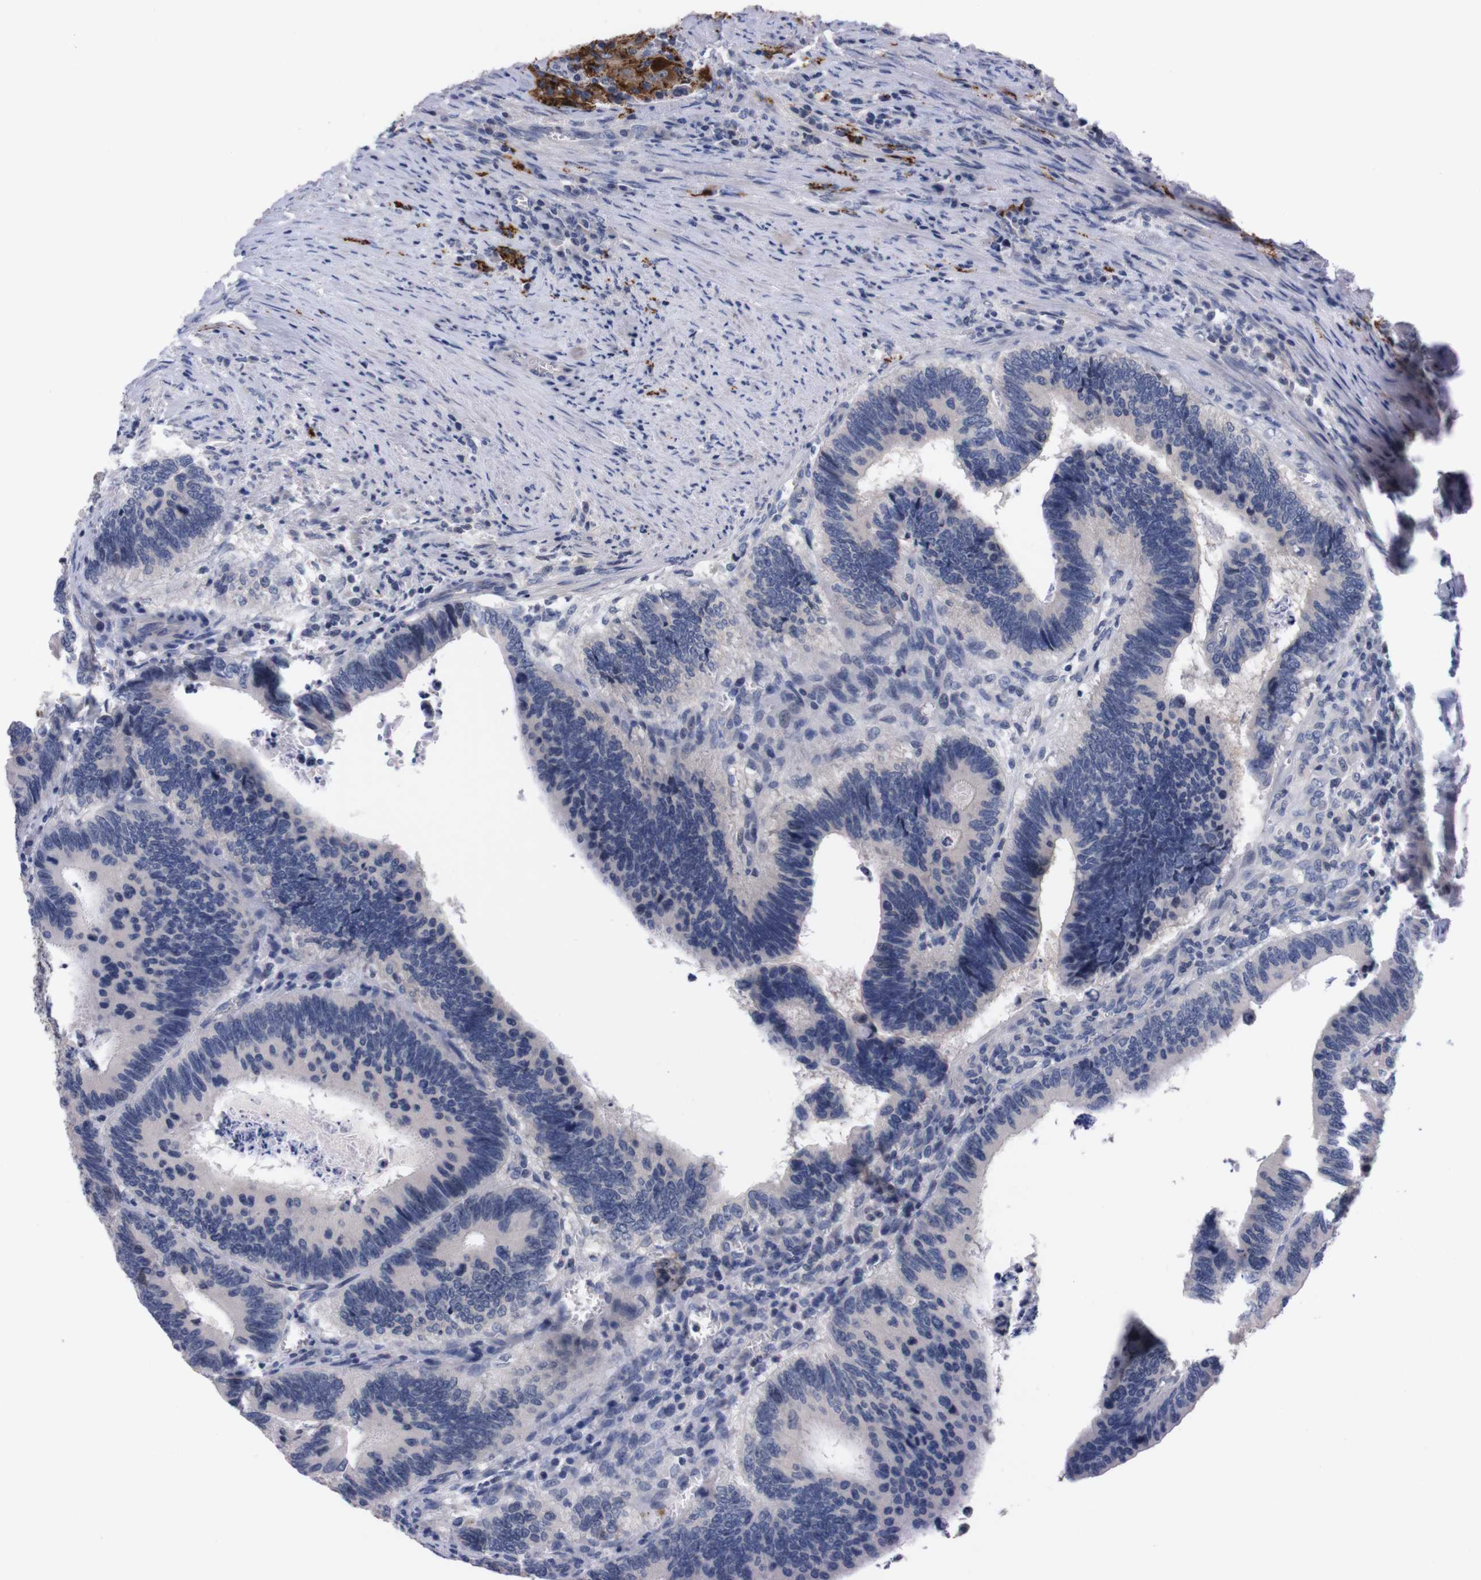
{"staining": {"intensity": "negative", "quantity": "none", "location": "none"}, "tissue": "colorectal cancer", "cell_type": "Tumor cells", "image_type": "cancer", "snomed": [{"axis": "morphology", "description": "Adenocarcinoma, NOS"}, {"axis": "topography", "description": "Colon"}], "caption": "DAB (3,3'-diaminobenzidine) immunohistochemical staining of human colorectal adenocarcinoma reveals no significant expression in tumor cells.", "gene": "TNFRSF21", "patient": {"sex": "male", "age": 72}}